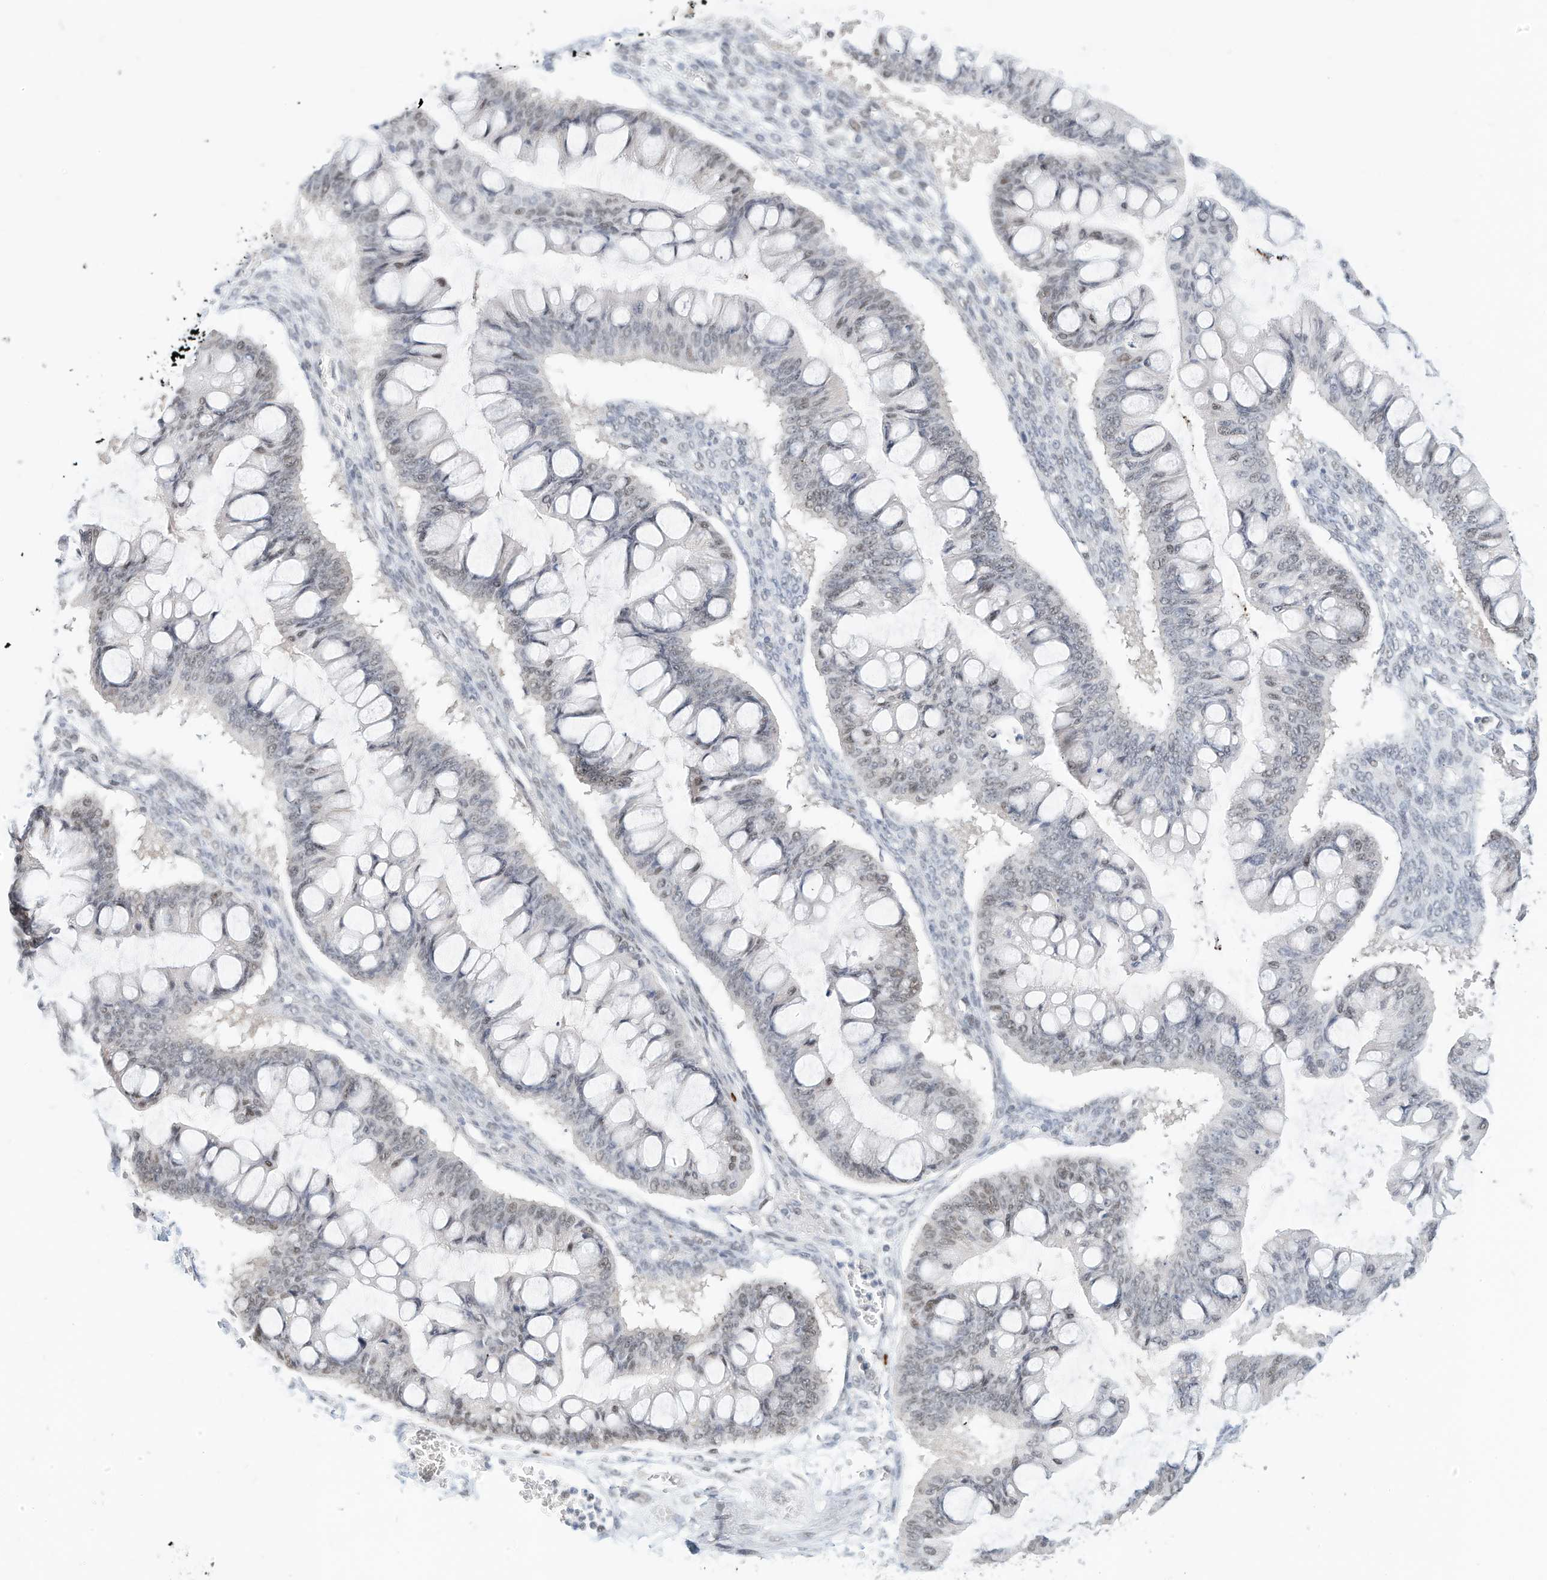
{"staining": {"intensity": "weak", "quantity": "<25%", "location": "nuclear"}, "tissue": "ovarian cancer", "cell_type": "Tumor cells", "image_type": "cancer", "snomed": [{"axis": "morphology", "description": "Cystadenocarcinoma, mucinous, NOS"}, {"axis": "topography", "description": "Ovary"}], "caption": "Human ovarian cancer (mucinous cystadenocarcinoma) stained for a protein using immunohistochemistry exhibits no expression in tumor cells.", "gene": "OGT", "patient": {"sex": "female", "age": 73}}